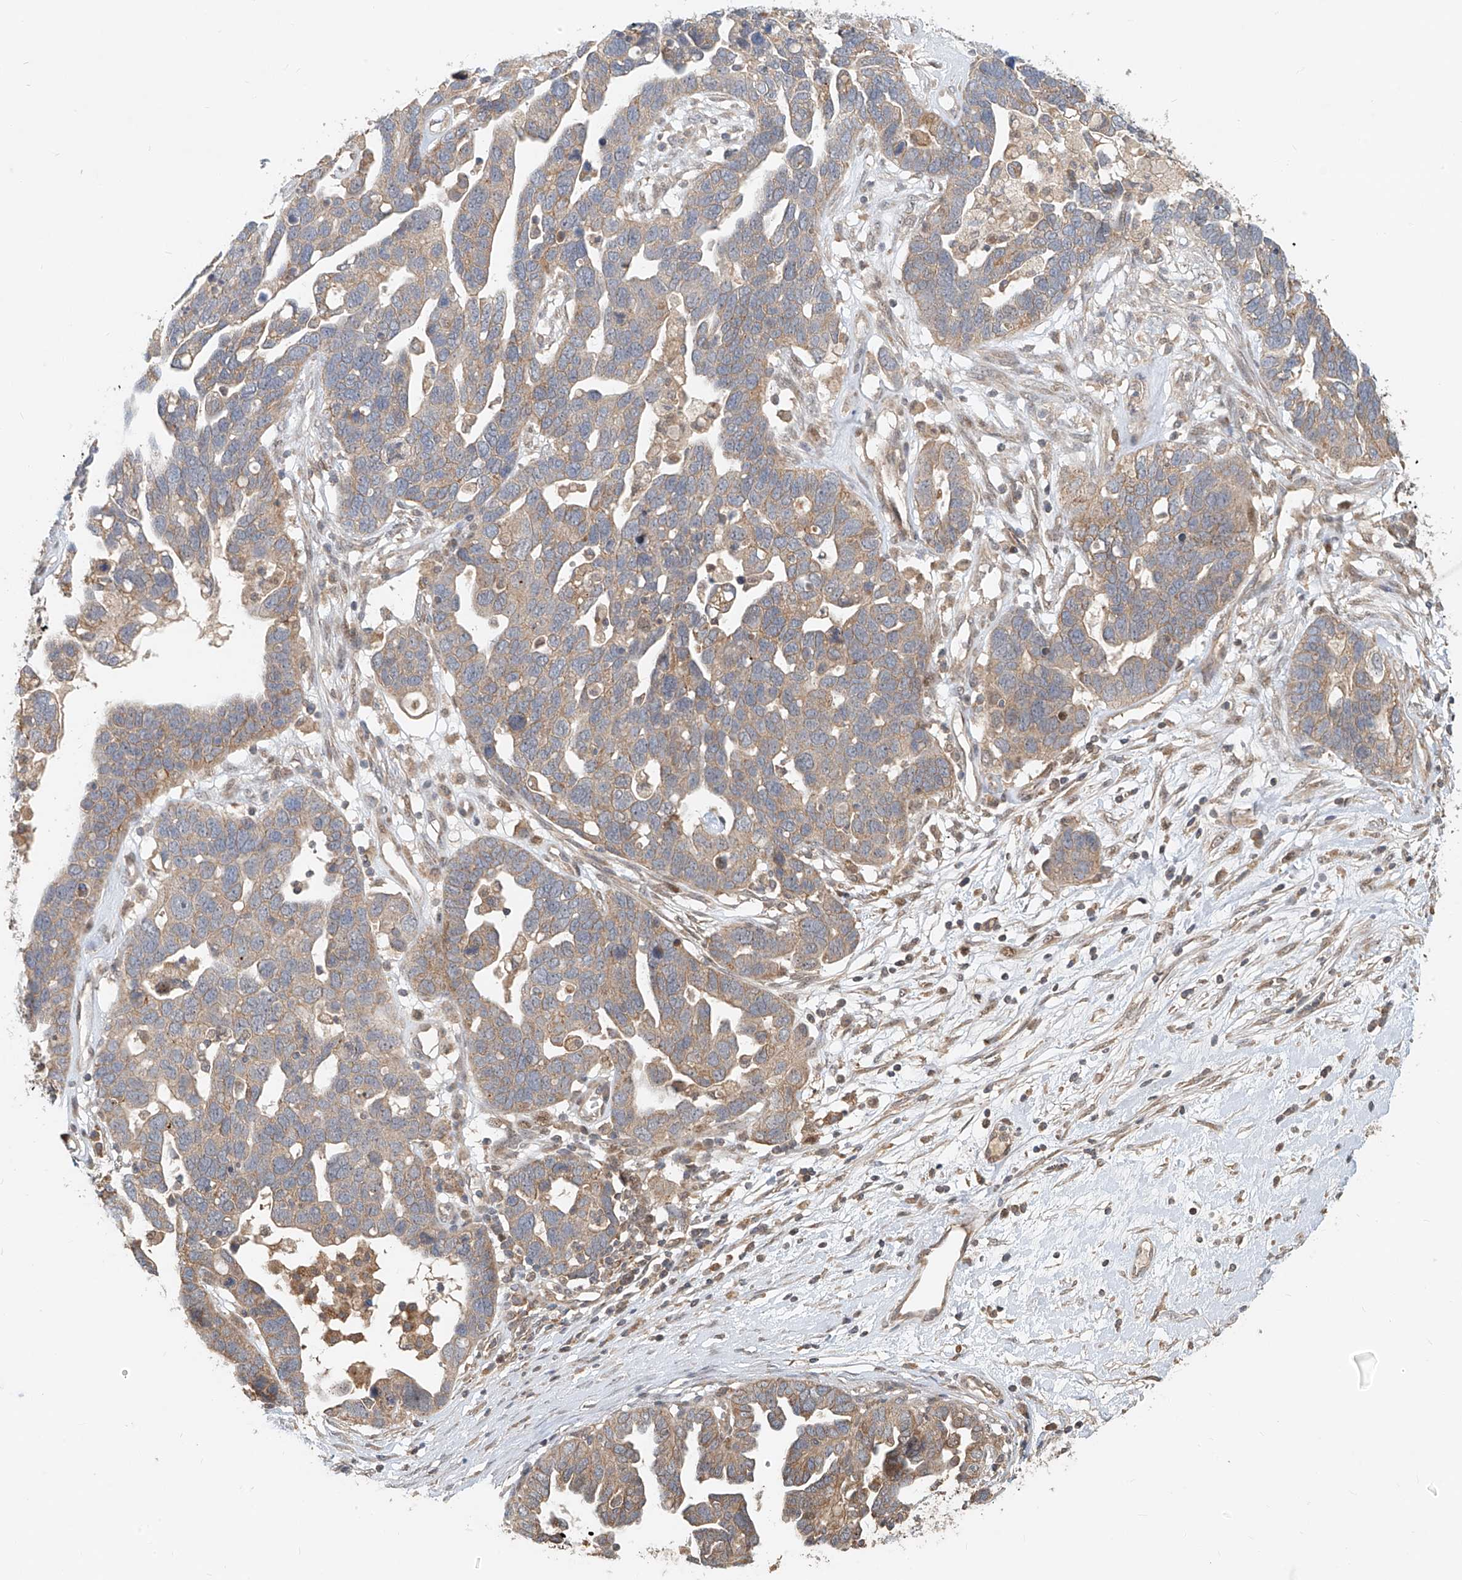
{"staining": {"intensity": "weak", "quantity": ">75%", "location": "cytoplasmic/membranous"}, "tissue": "ovarian cancer", "cell_type": "Tumor cells", "image_type": "cancer", "snomed": [{"axis": "morphology", "description": "Cystadenocarcinoma, serous, NOS"}, {"axis": "topography", "description": "Ovary"}], "caption": "DAB (3,3'-diaminobenzidine) immunohistochemical staining of ovarian cancer (serous cystadenocarcinoma) exhibits weak cytoplasmic/membranous protein expression in approximately >75% of tumor cells.", "gene": "TMEM61", "patient": {"sex": "female", "age": 54}}